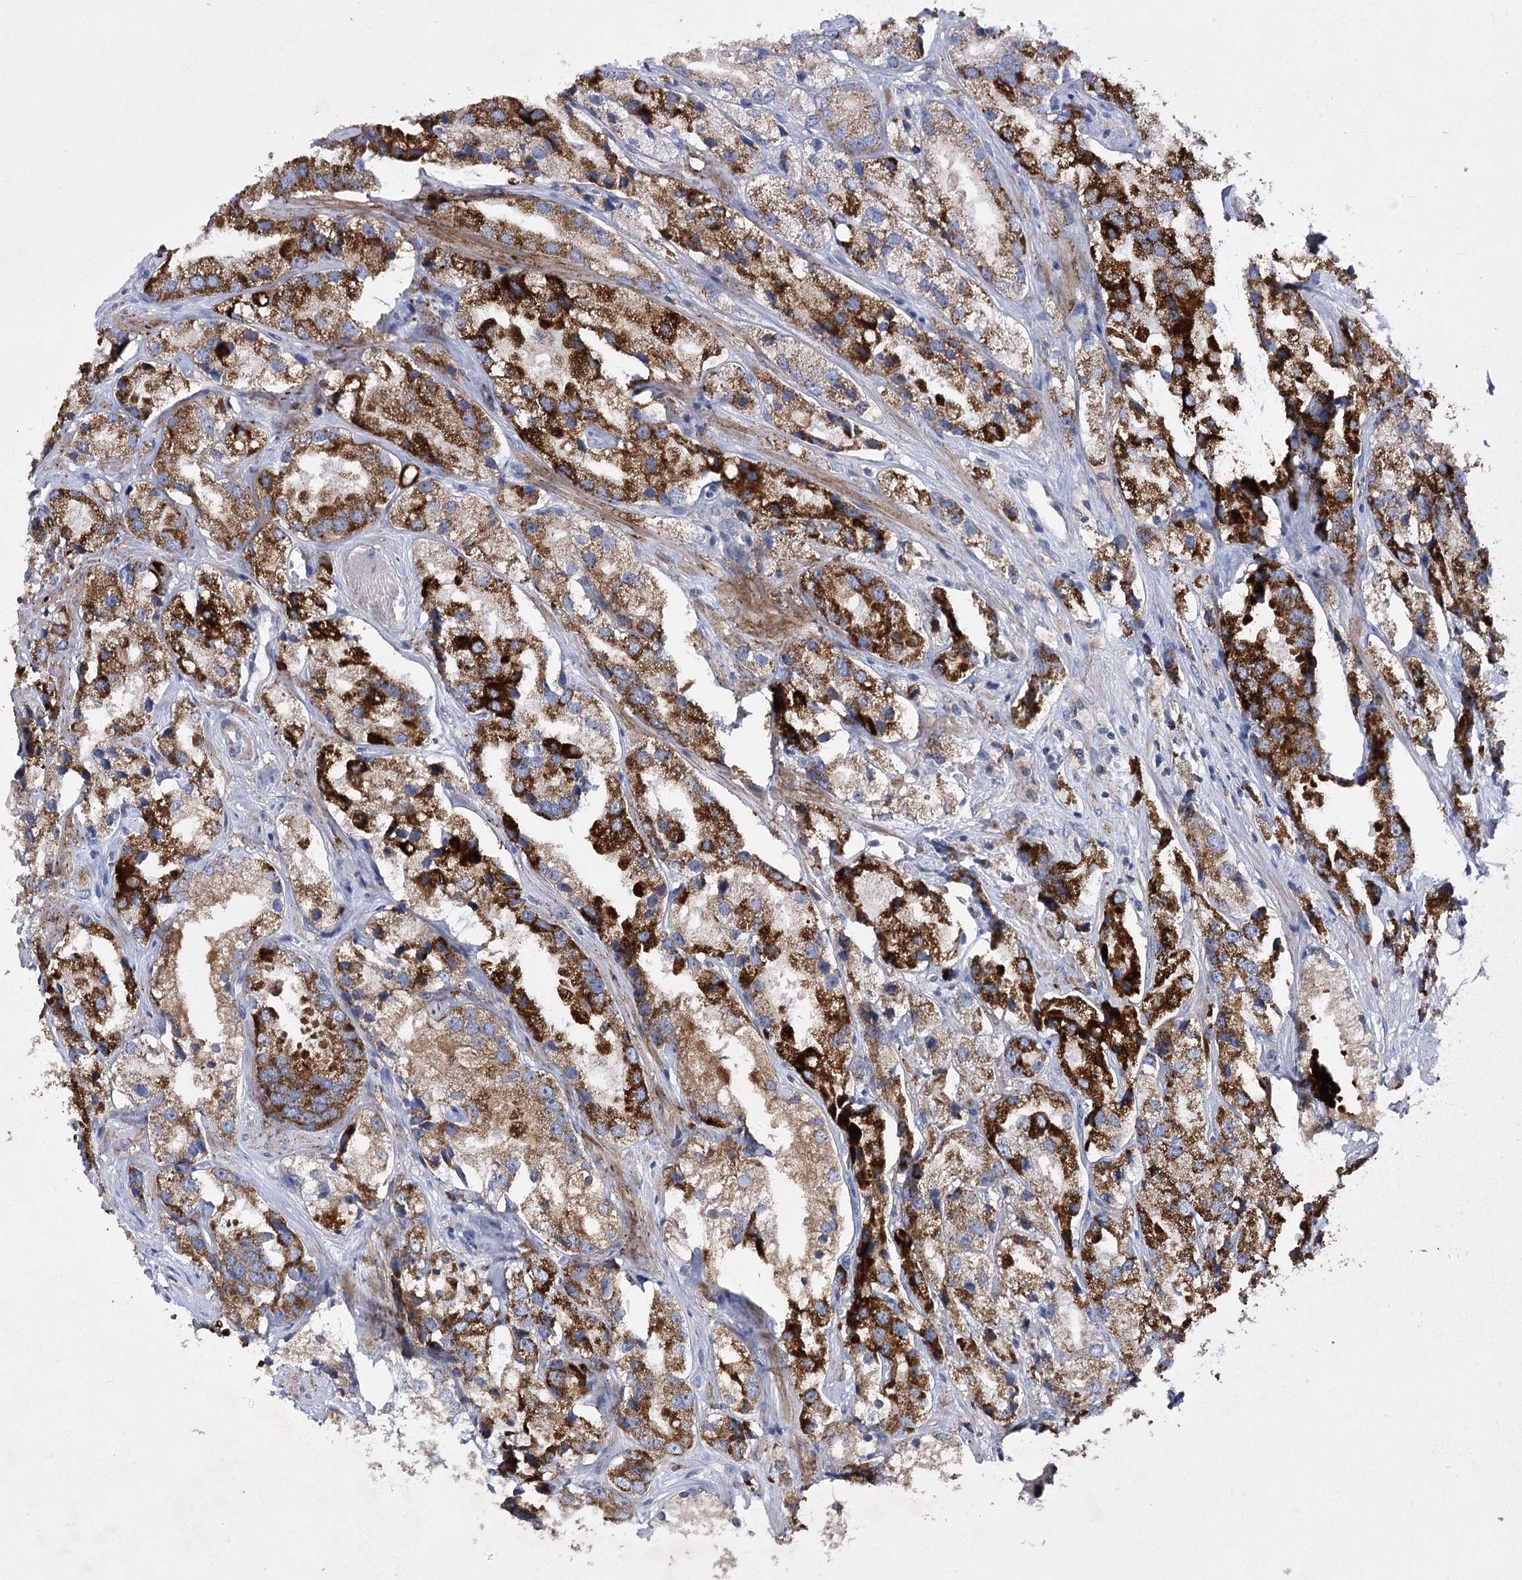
{"staining": {"intensity": "strong", "quantity": ">75%", "location": "cytoplasmic/membranous"}, "tissue": "prostate cancer", "cell_type": "Tumor cells", "image_type": "cancer", "snomed": [{"axis": "morphology", "description": "Adenocarcinoma, High grade"}, {"axis": "topography", "description": "Prostate"}], "caption": "Immunohistochemistry micrograph of neoplastic tissue: high-grade adenocarcinoma (prostate) stained using immunohistochemistry (IHC) displays high levels of strong protein expression localized specifically in the cytoplasmic/membranous of tumor cells, appearing as a cytoplasmic/membranous brown color.", "gene": "COX15", "patient": {"sex": "male", "age": 66}}